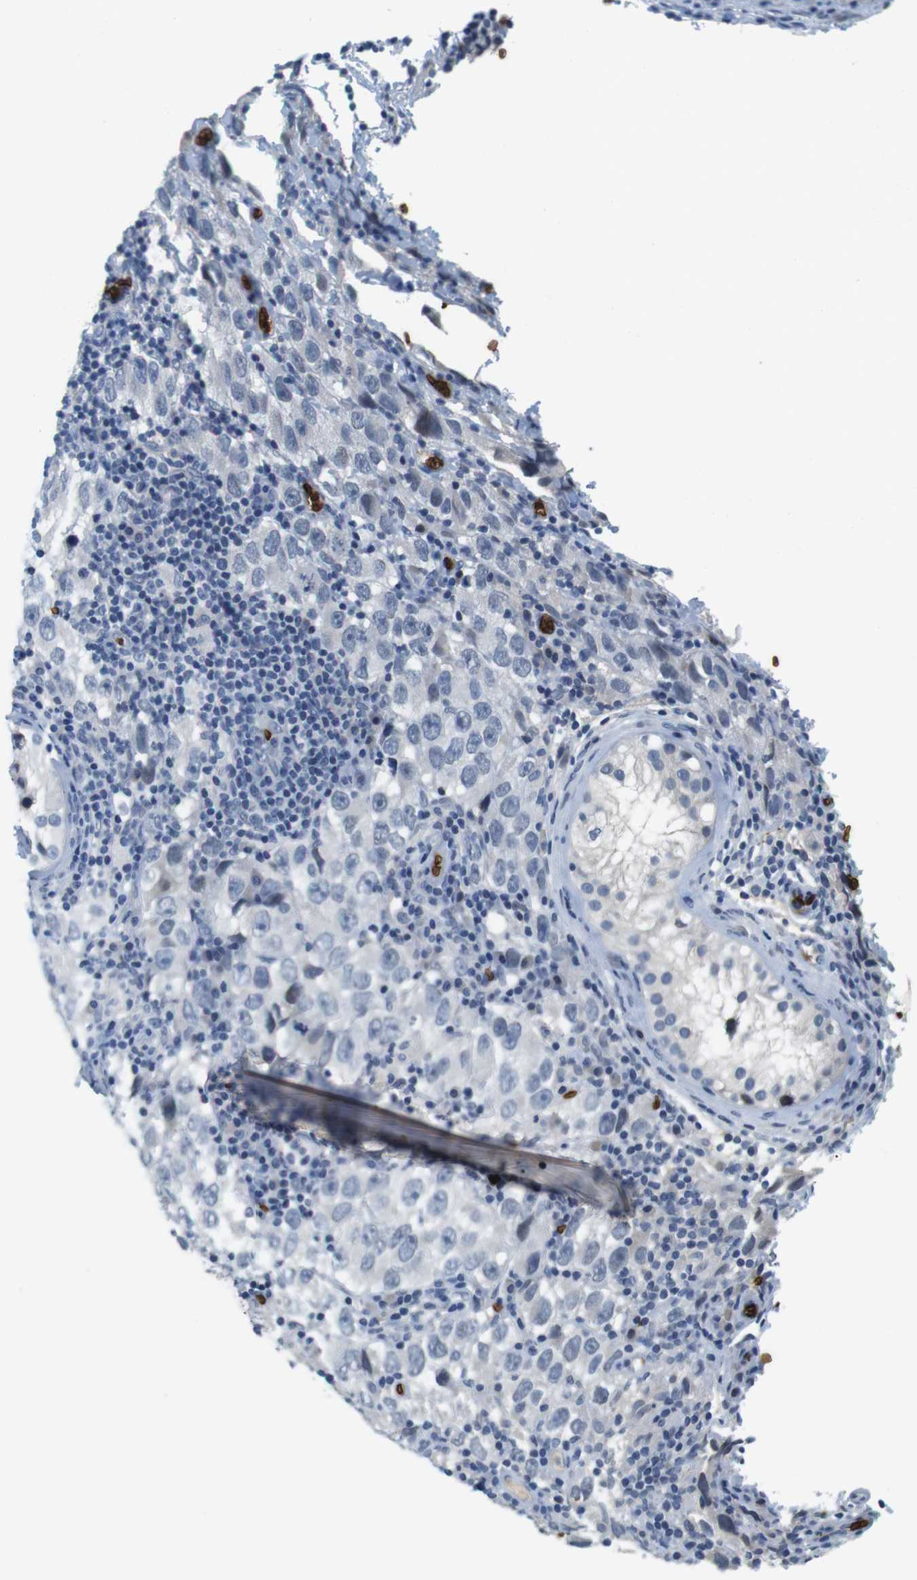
{"staining": {"intensity": "negative", "quantity": "none", "location": "none"}, "tissue": "testis cancer", "cell_type": "Tumor cells", "image_type": "cancer", "snomed": [{"axis": "morphology", "description": "Carcinoma, Embryonal, NOS"}, {"axis": "topography", "description": "Testis"}], "caption": "A photomicrograph of testis cancer stained for a protein displays no brown staining in tumor cells.", "gene": "SLC4A1", "patient": {"sex": "male", "age": 21}}